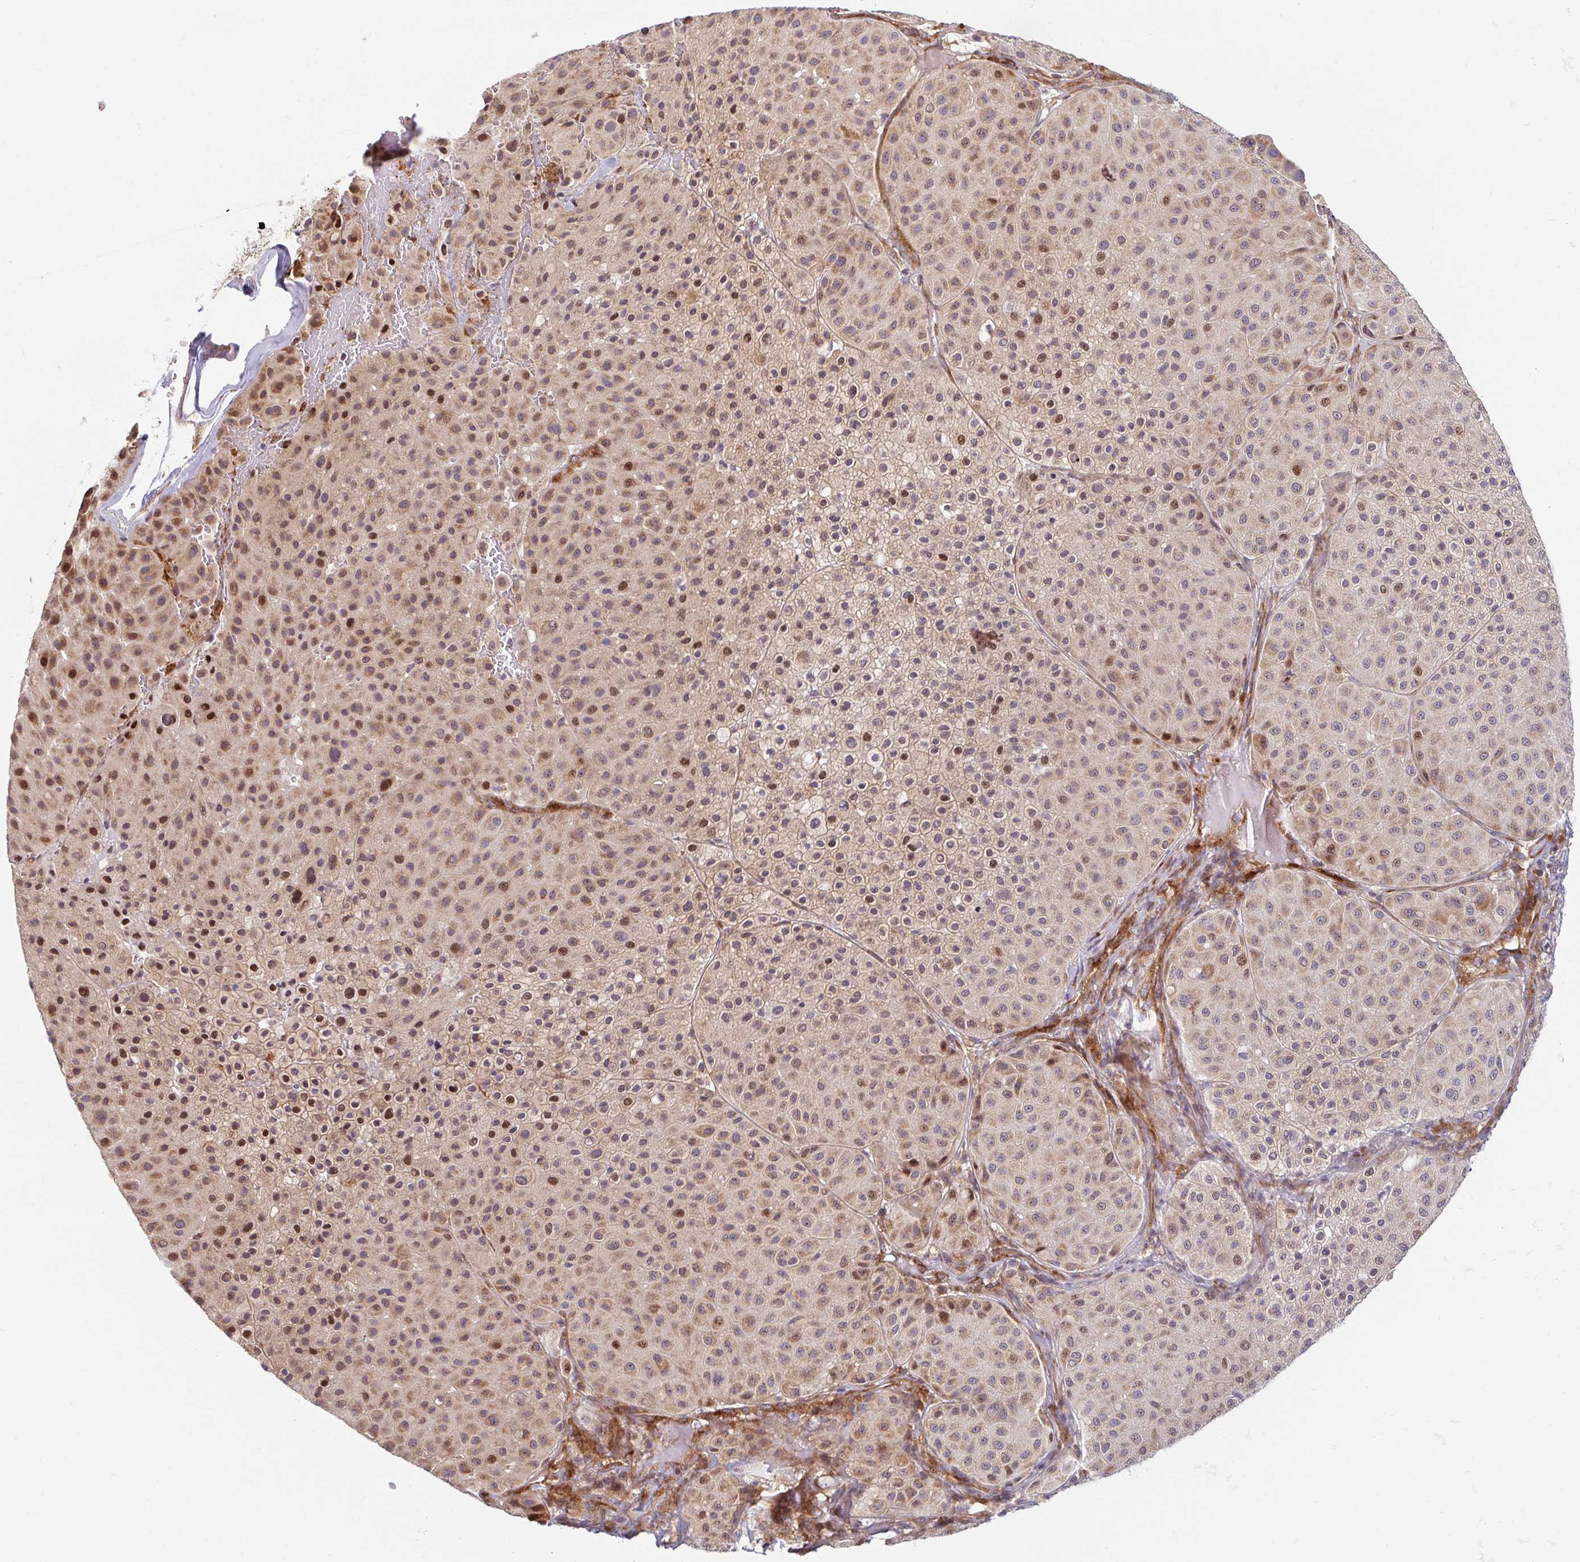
{"staining": {"intensity": "moderate", "quantity": "25%-75%", "location": "cytoplasmic/membranous,nuclear"}, "tissue": "melanoma", "cell_type": "Tumor cells", "image_type": "cancer", "snomed": [{"axis": "morphology", "description": "Malignant melanoma, Metastatic site"}, {"axis": "topography", "description": "Smooth muscle"}], "caption": "Protein analysis of malignant melanoma (metastatic site) tissue exhibits moderate cytoplasmic/membranous and nuclear staining in approximately 25%-75% of tumor cells. (IHC, brightfield microscopy, high magnification).", "gene": "BTF3", "patient": {"sex": "male", "age": 41}}